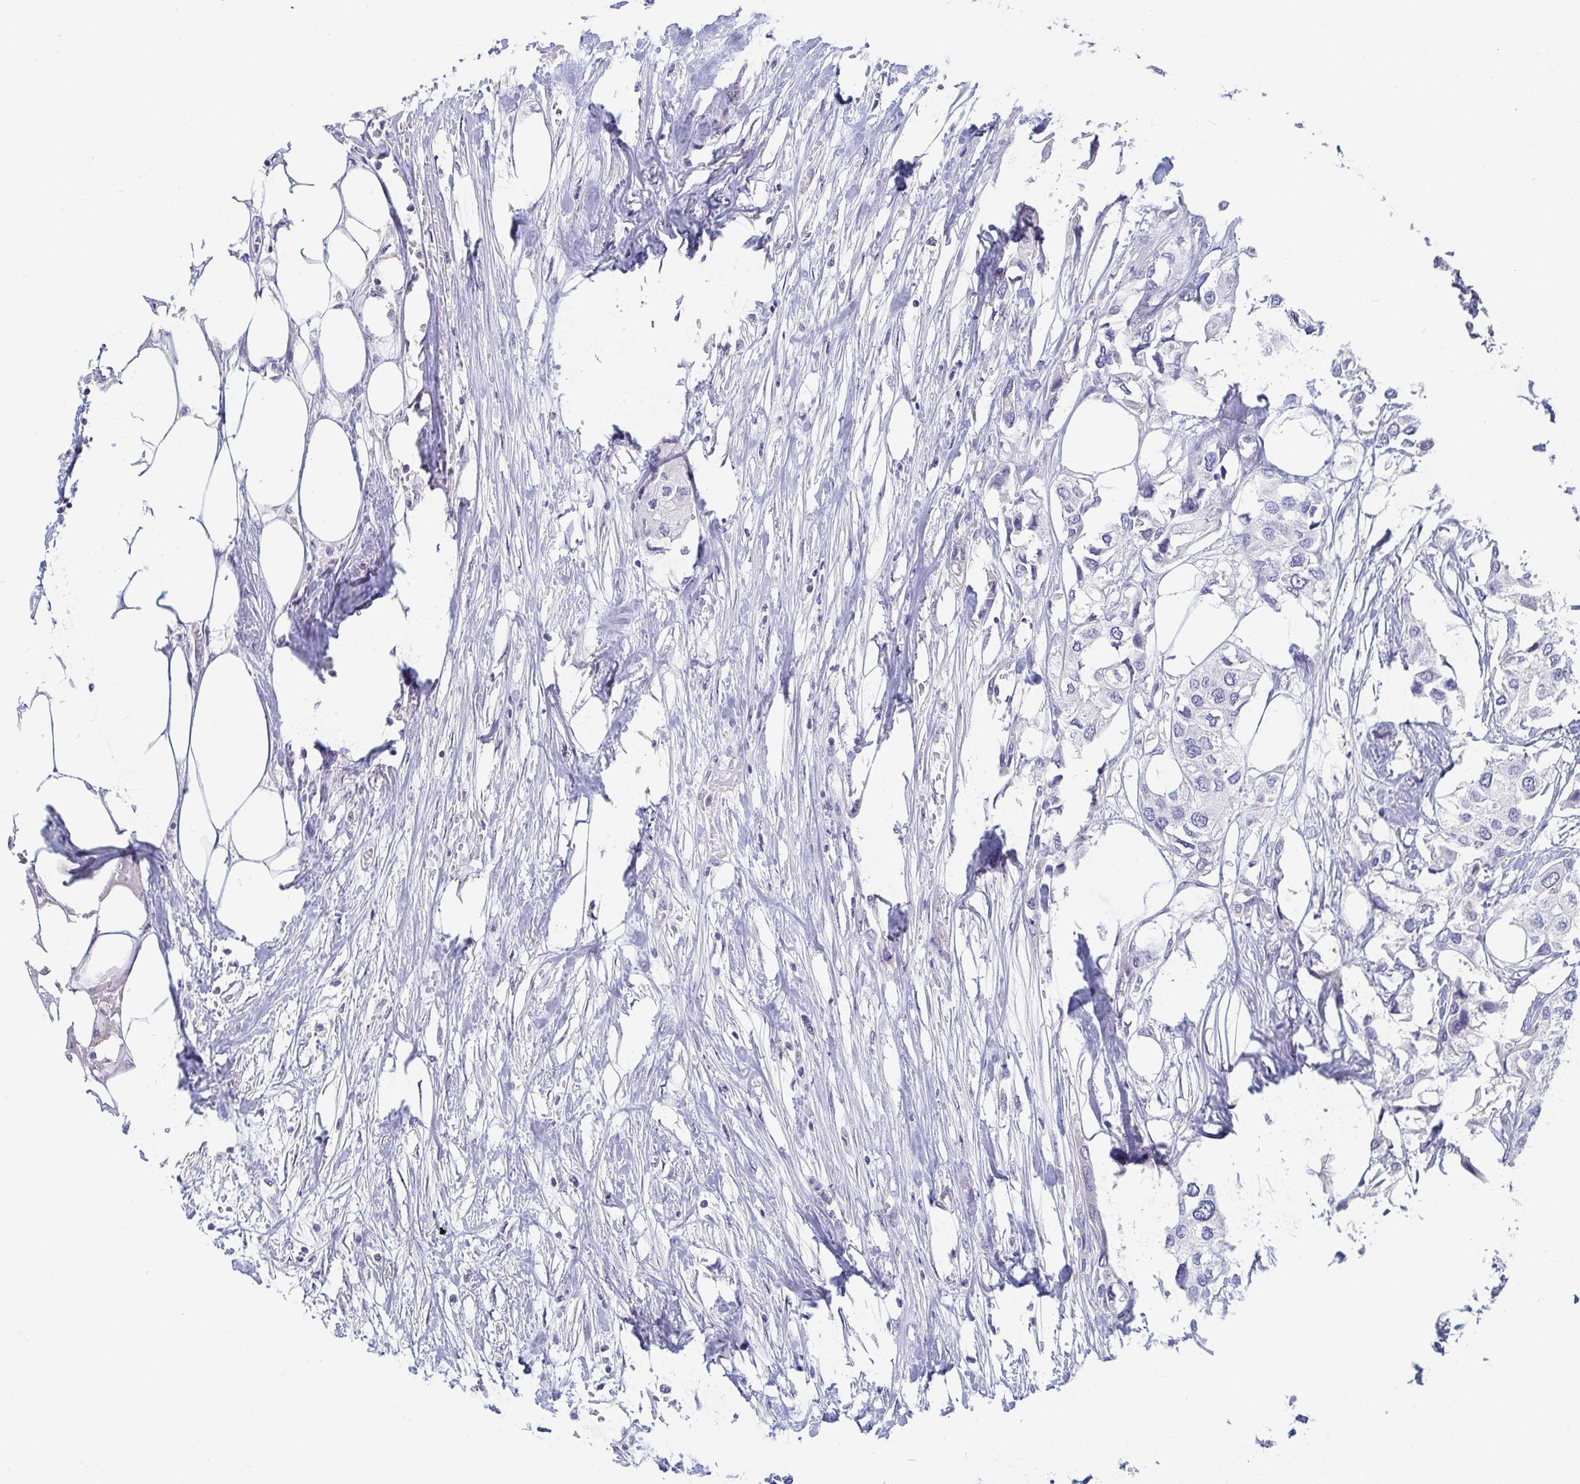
{"staining": {"intensity": "negative", "quantity": "none", "location": "none"}, "tissue": "urothelial cancer", "cell_type": "Tumor cells", "image_type": "cancer", "snomed": [{"axis": "morphology", "description": "Urothelial carcinoma, High grade"}, {"axis": "topography", "description": "Urinary bladder"}], "caption": "This histopathology image is of urothelial cancer stained with immunohistochemistry (IHC) to label a protein in brown with the nuclei are counter-stained blue. There is no positivity in tumor cells.", "gene": "FAM156B", "patient": {"sex": "male", "age": 64}}